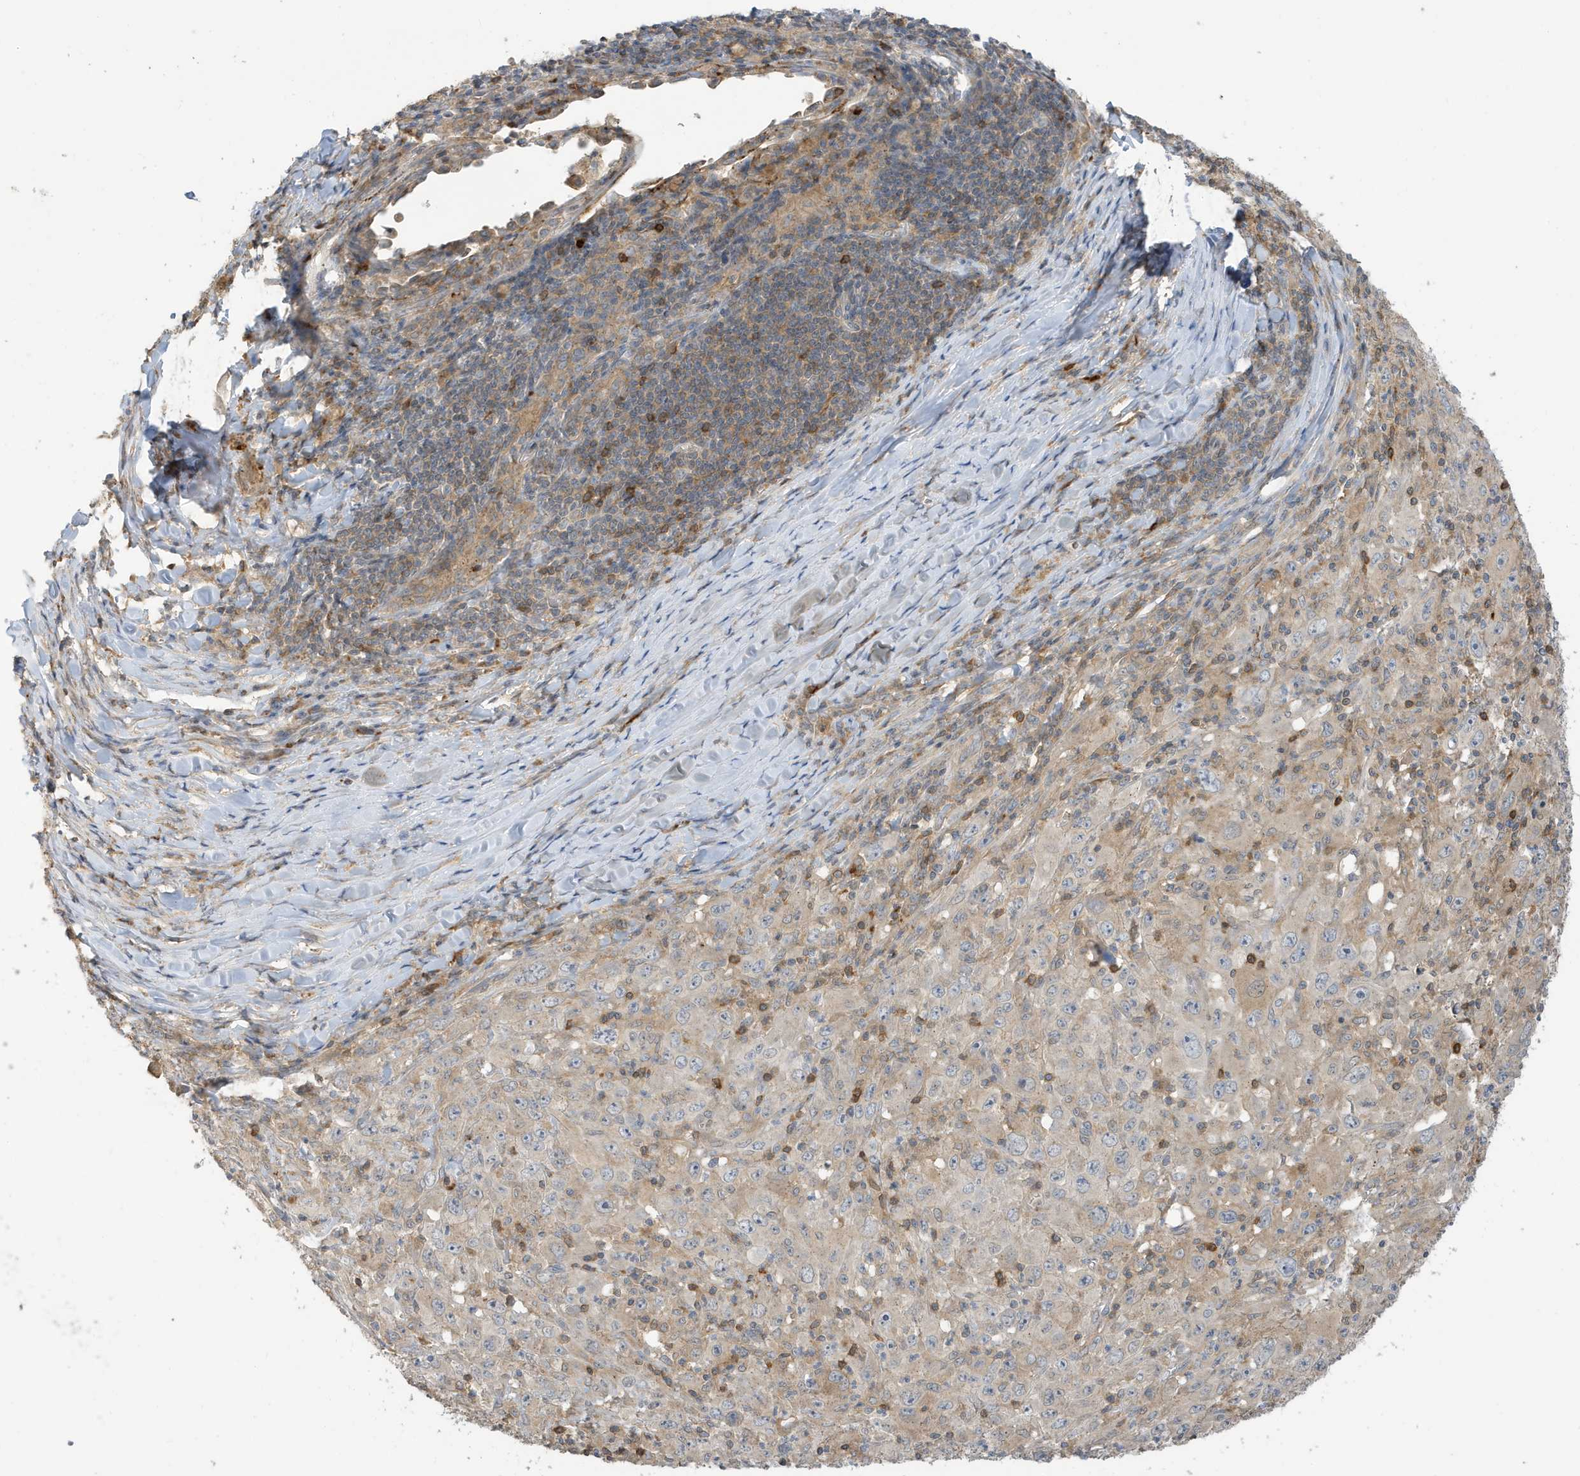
{"staining": {"intensity": "weak", "quantity": "<25%", "location": "cytoplasmic/membranous"}, "tissue": "melanoma", "cell_type": "Tumor cells", "image_type": "cancer", "snomed": [{"axis": "morphology", "description": "Malignant melanoma, Metastatic site"}, {"axis": "topography", "description": "Skin"}], "caption": "A micrograph of malignant melanoma (metastatic site) stained for a protein shows no brown staining in tumor cells. (DAB IHC with hematoxylin counter stain).", "gene": "TAB3", "patient": {"sex": "female", "age": 56}}